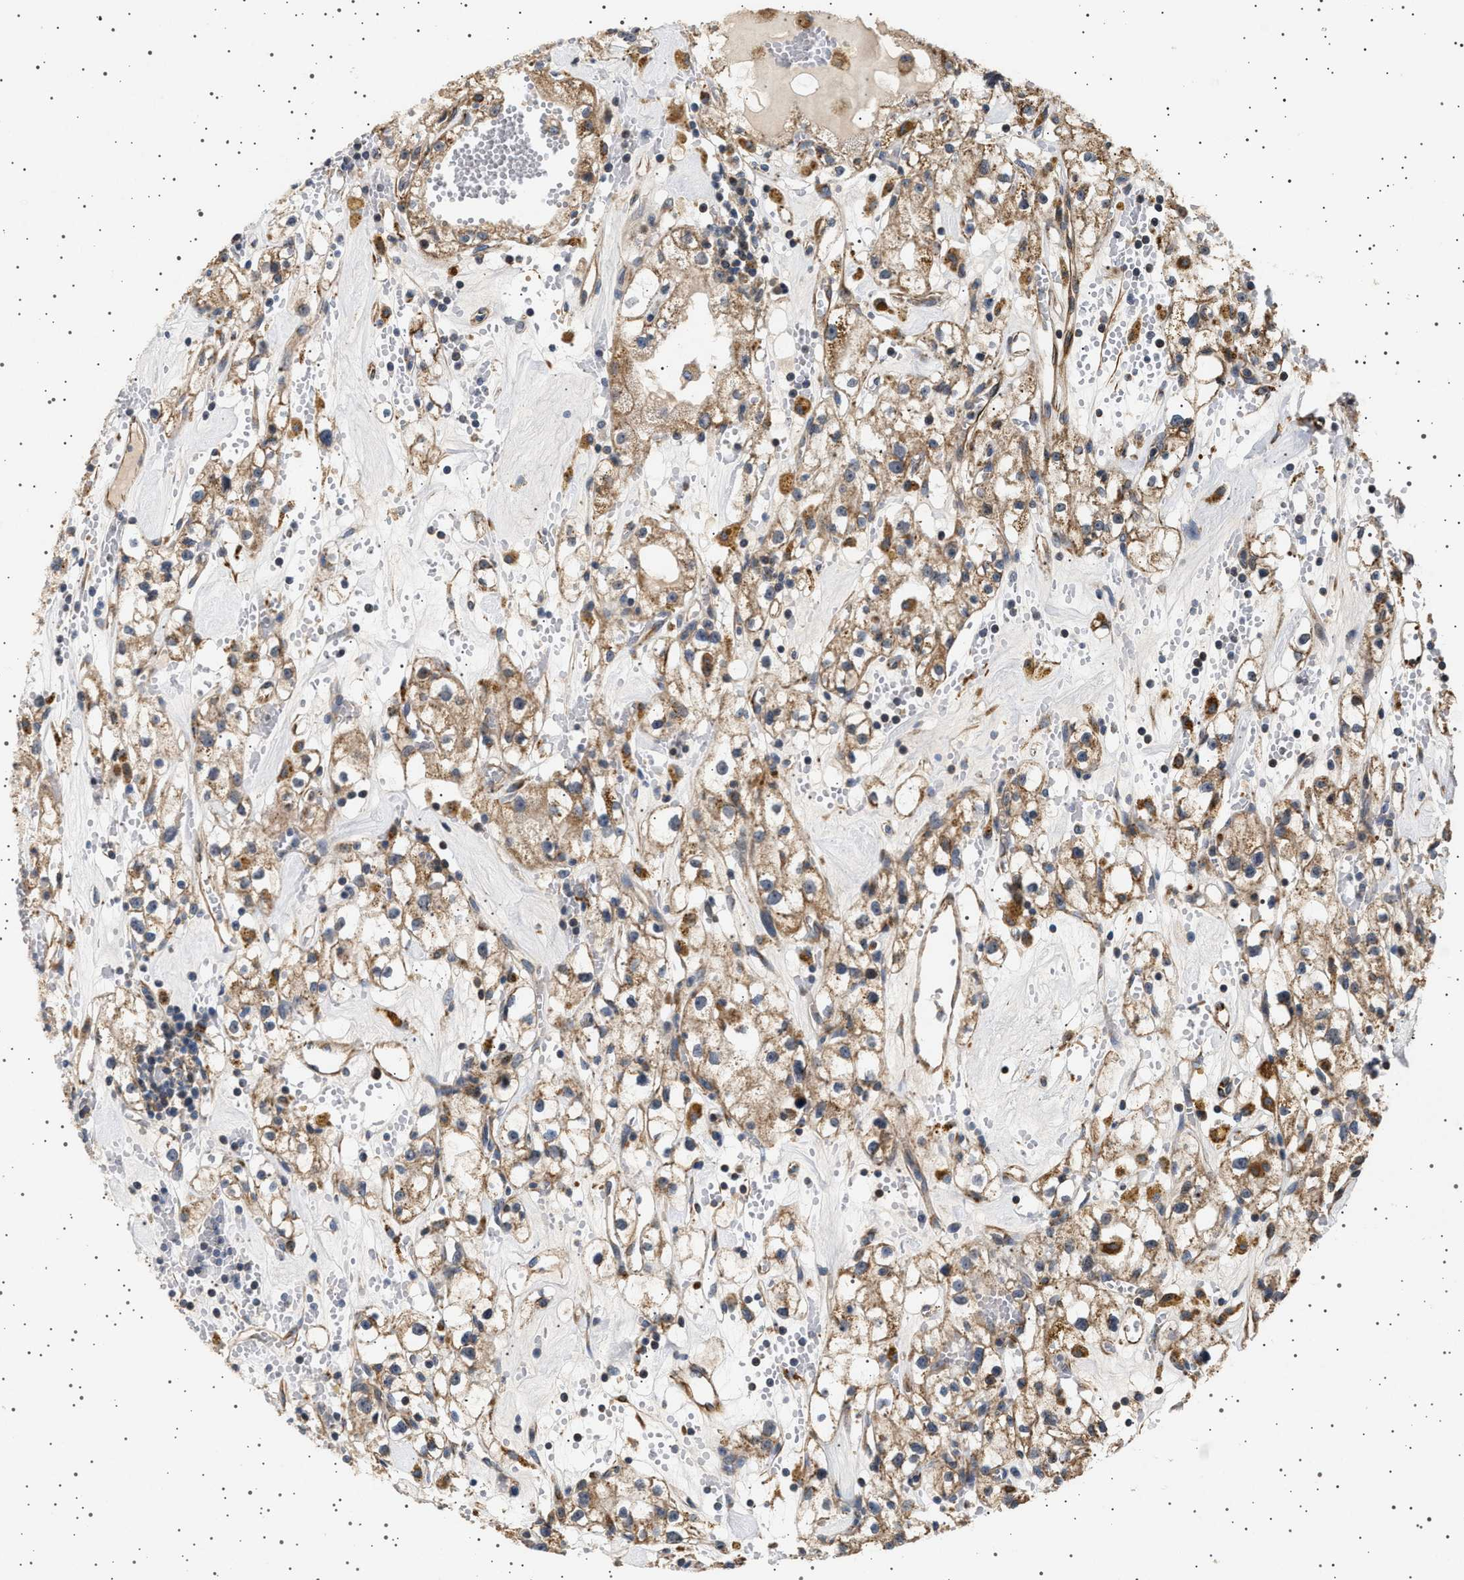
{"staining": {"intensity": "moderate", "quantity": ">75%", "location": "cytoplasmic/membranous"}, "tissue": "renal cancer", "cell_type": "Tumor cells", "image_type": "cancer", "snomed": [{"axis": "morphology", "description": "Adenocarcinoma, NOS"}, {"axis": "topography", "description": "Kidney"}], "caption": "Renal adenocarcinoma was stained to show a protein in brown. There is medium levels of moderate cytoplasmic/membranous positivity in about >75% of tumor cells. Nuclei are stained in blue.", "gene": "TRUB2", "patient": {"sex": "male", "age": 56}}